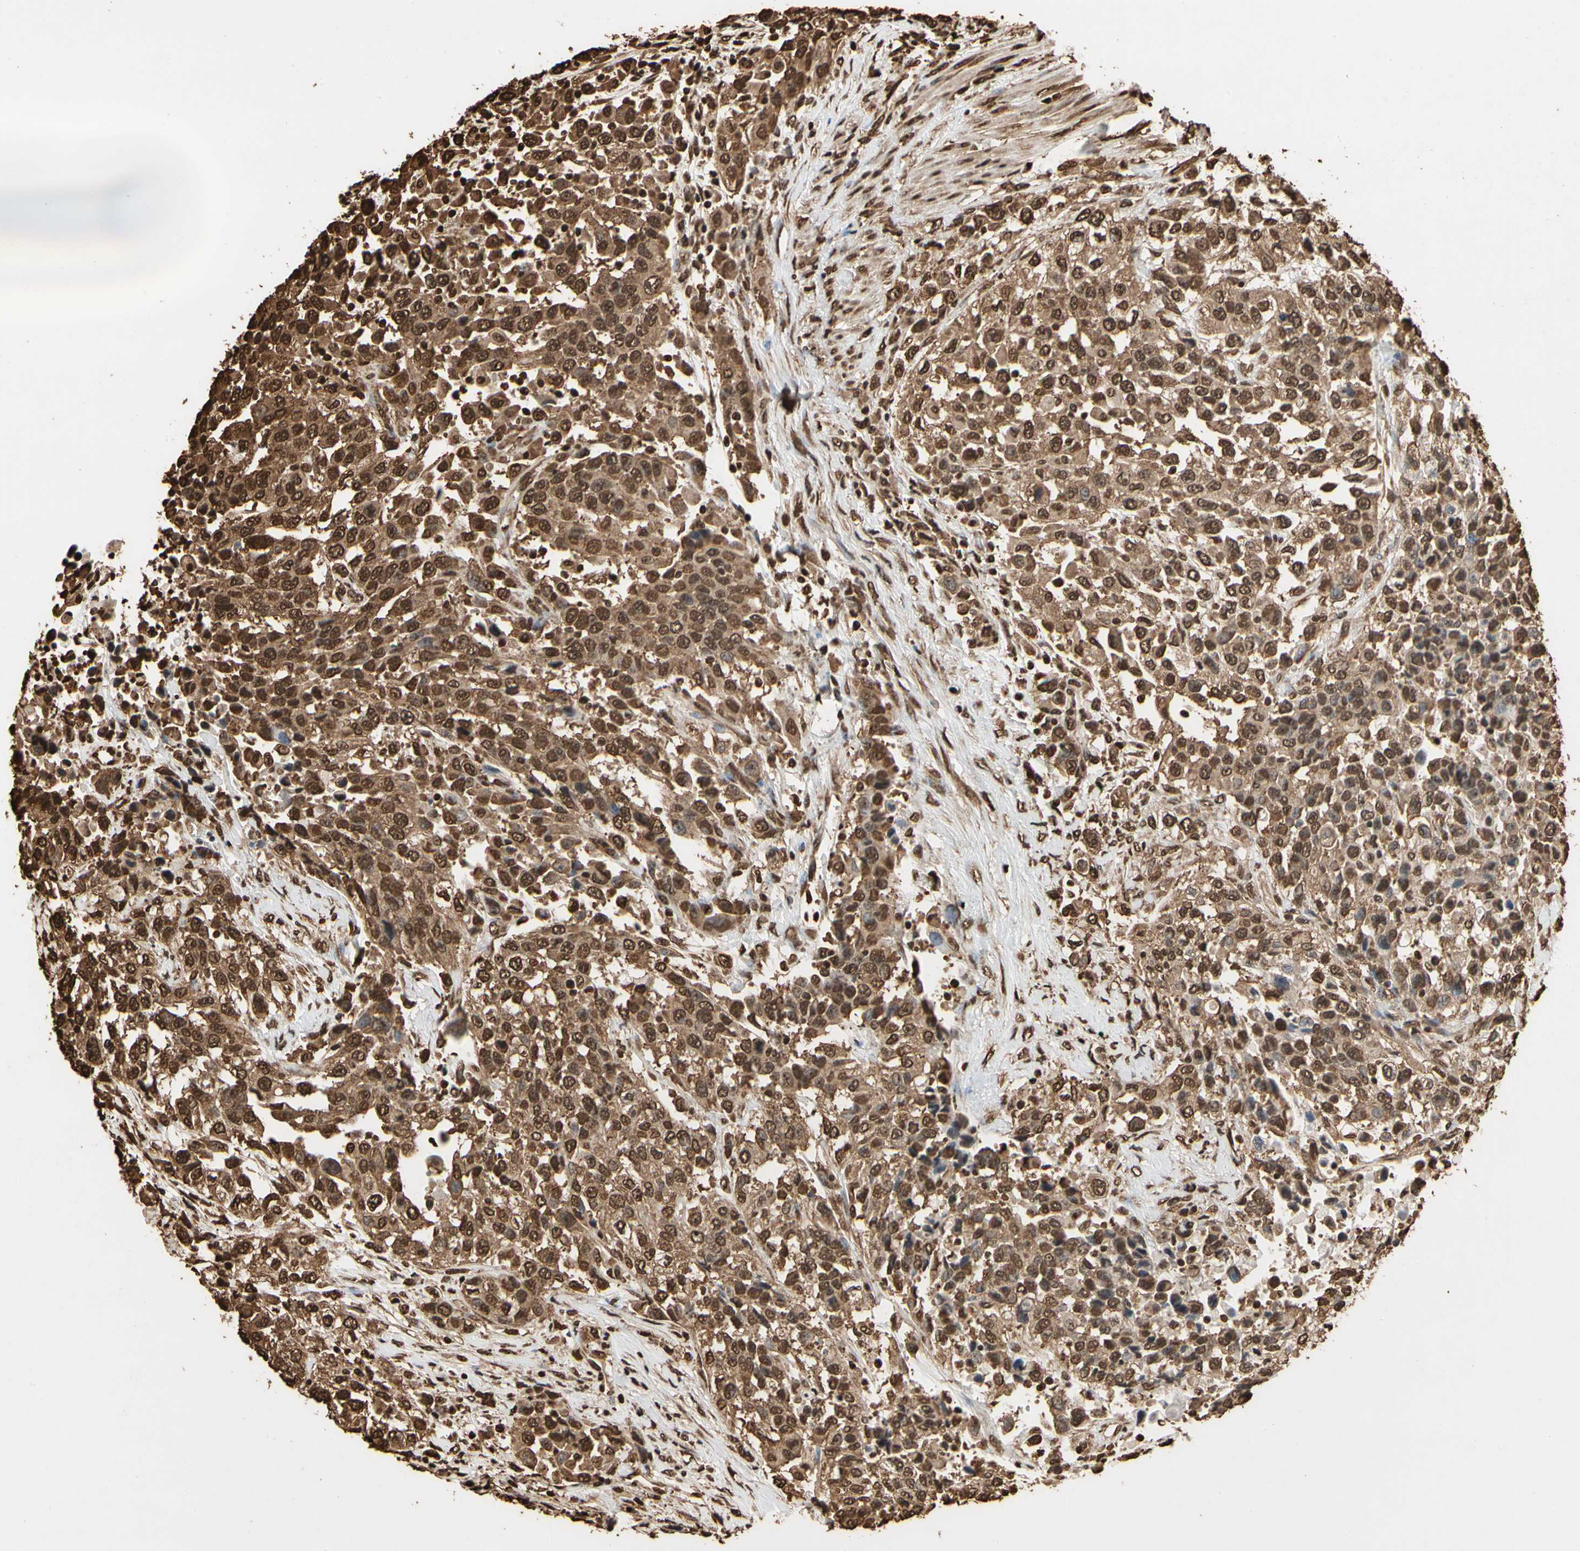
{"staining": {"intensity": "strong", "quantity": ">75%", "location": "cytoplasmic/membranous,nuclear"}, "tissue": "urothelial cancer", "cell_type": "Tumor cells", "image_type": "cancer", "snomed": [{"axis": "morphology", "description": "Urothelial carcinoma, High grade"}, {"axis": "topography", "description": "Urinary bladder"}], "caption": "High-magnification brightfield microscopy of high-grade urothelial carcinoma stained with DAB (3,3'-diaminobenzidine) (brown) and counterstained with hematoxylin (blue). tumor cells exhibit strong cytoplasmic/membranous and nuclear staining is appreciated in approximately>75% of cells.", "gene": "HNRNPK", "patient": {"sex": "female", "age": 80}}